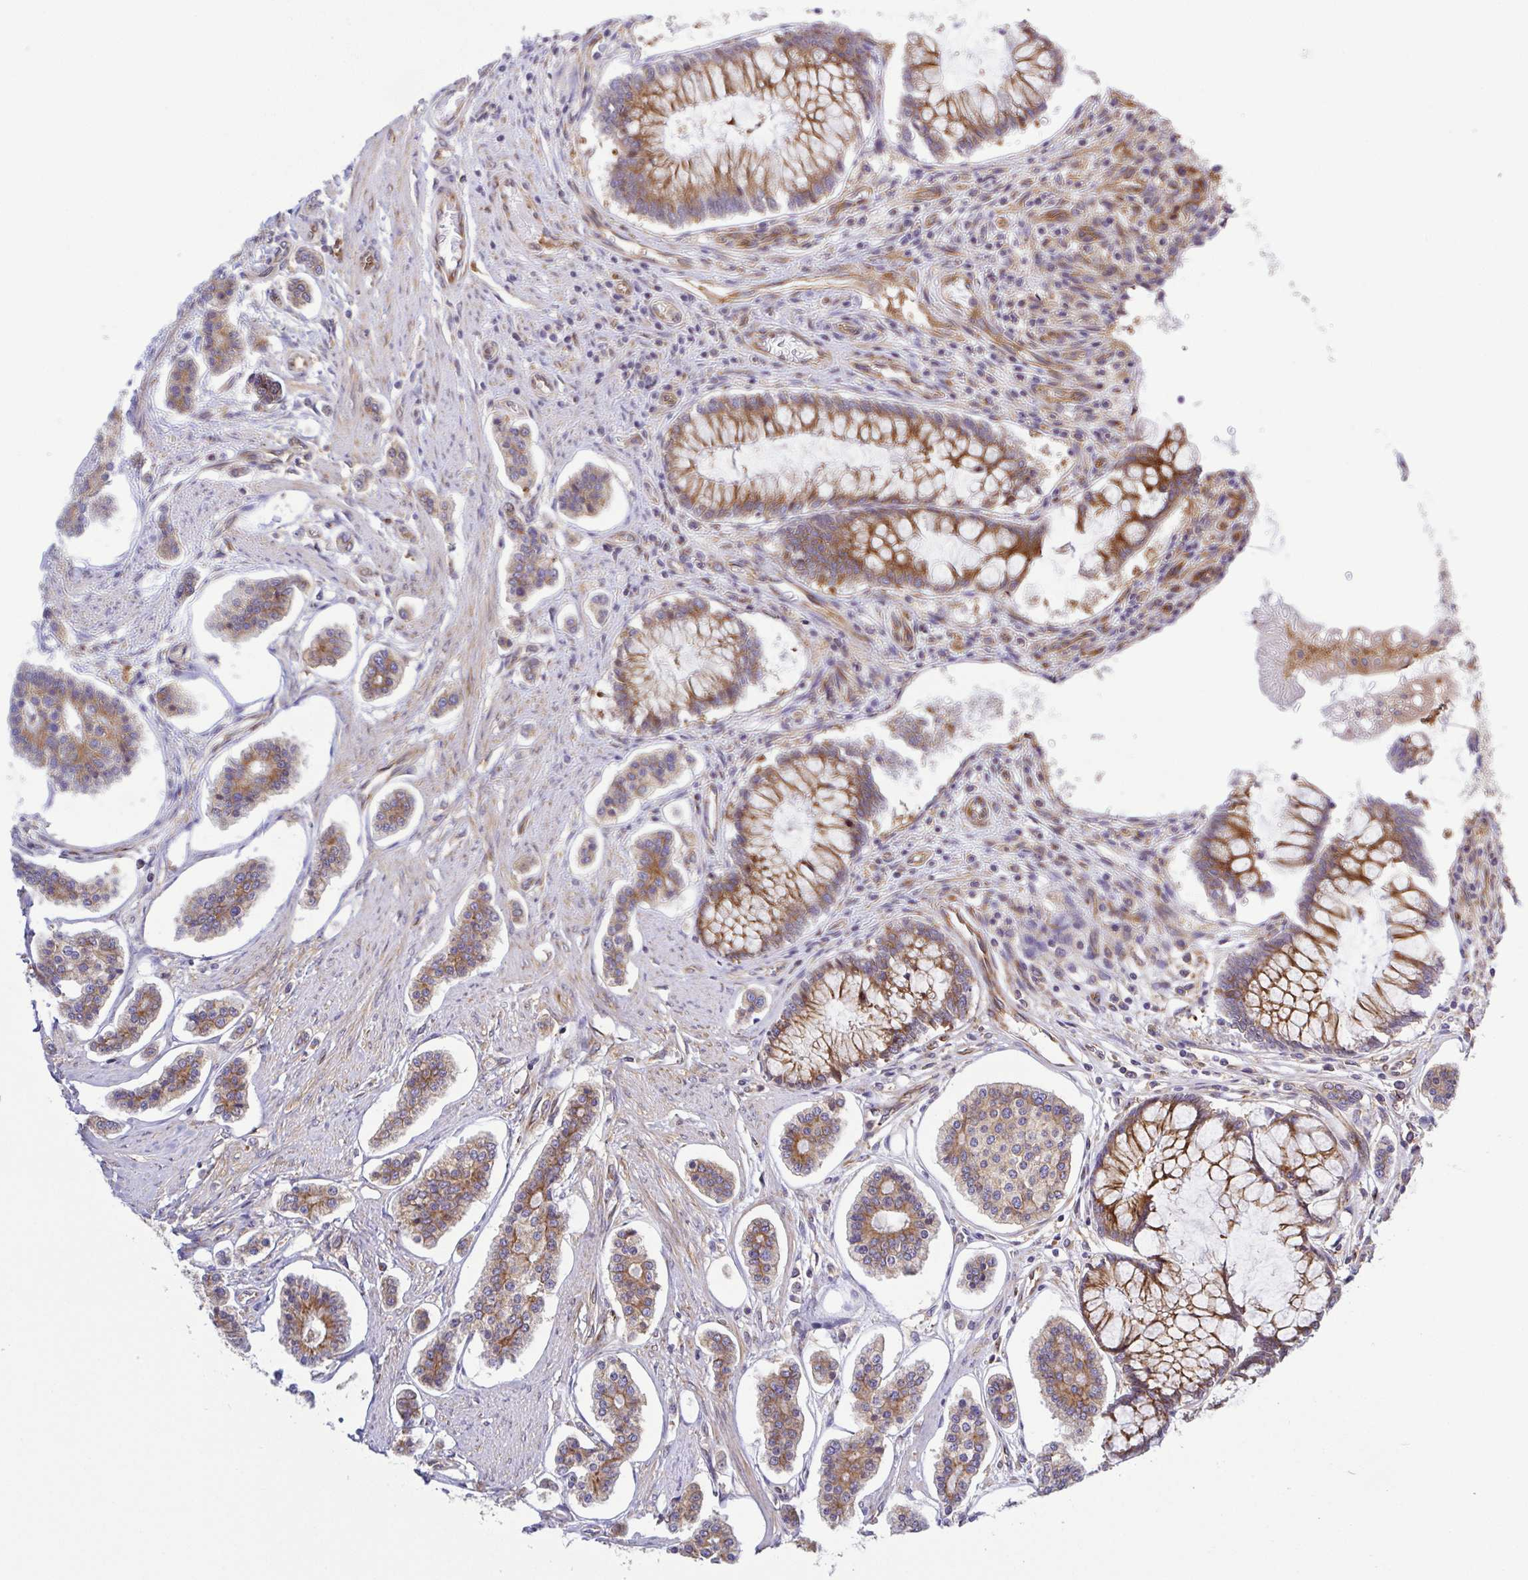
{"staining": {"intensity": "moderate", "quantity": ">75%", "location": "cytoplasmic/membranous"}, "tissue": "carcinoid", "cell_type": "Tumor cells", "image_type": "cancer", "snomed": [{"axis": "morphology", "description": "Carcinoid, malignant, NOS"}, {"axis": "topography", "description": "Small intestine"}], "caption": "About >75% of tumor cells in human carcinoid exhibit moderate cytoplasmic/membranous protein positivity as visualized by brown immunohistochemical staining.", "gene": "KIF5B", "patient": {"sex": "female", "age": 65}}